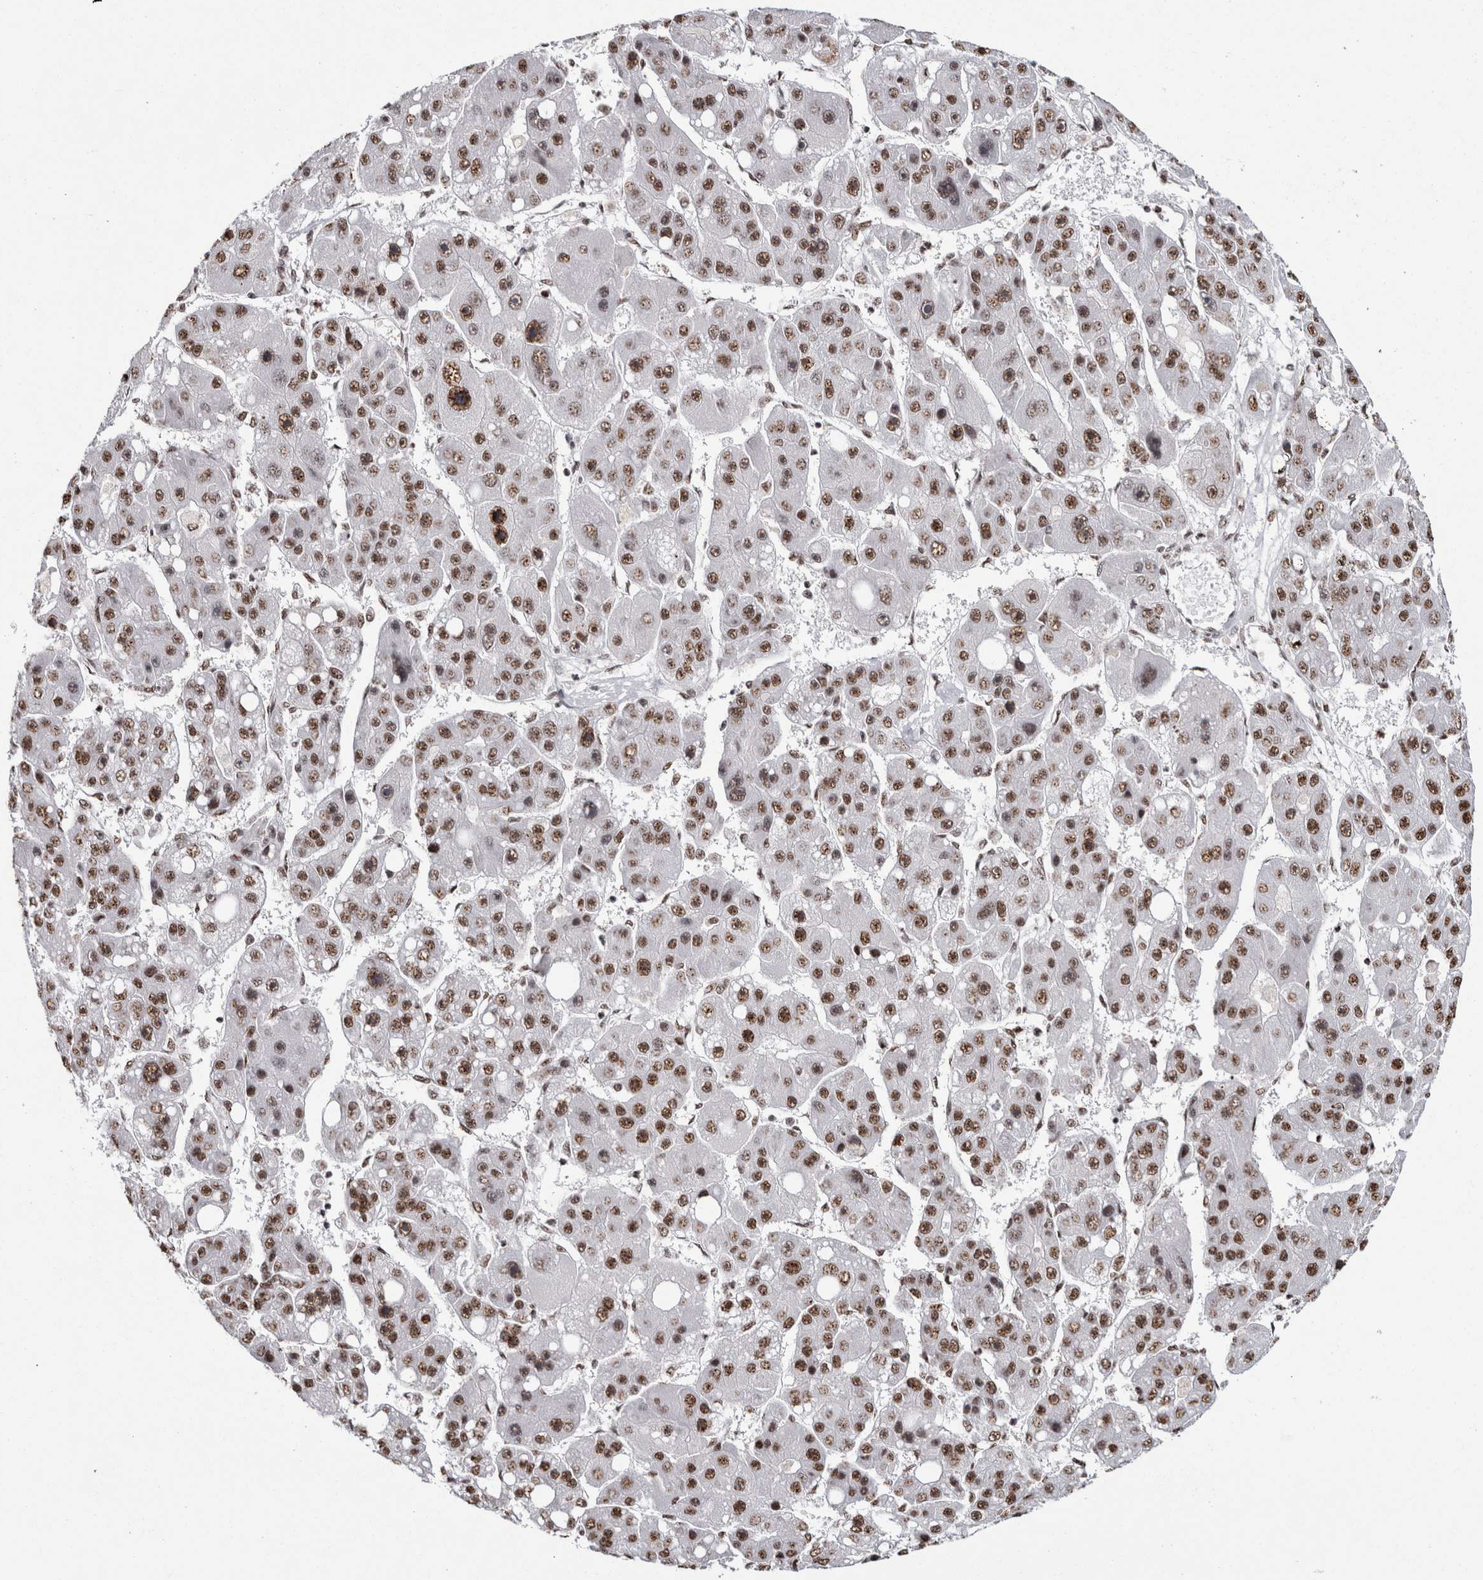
{"staining": {"intensity": "moderate", "quantity": ">75%", "location": "nuclear"}, "tissue": "liver cancer", "cell_type": "Tumor cells", "image_type": "cancer", "snomed": [{"axis": "morphology", "description": "Carcinoma, Hepatocellular, NOS"}, {"axis": "topography", "description": "Liver"}], "caption": "Human liver hepatocellular carcinoma stained for a protein (brown) exhibits moderate nuclear positive staining in about >75% of tumor cells.", "gene": "MKNK1", "patient": {"sex": "female", "age": 61}}